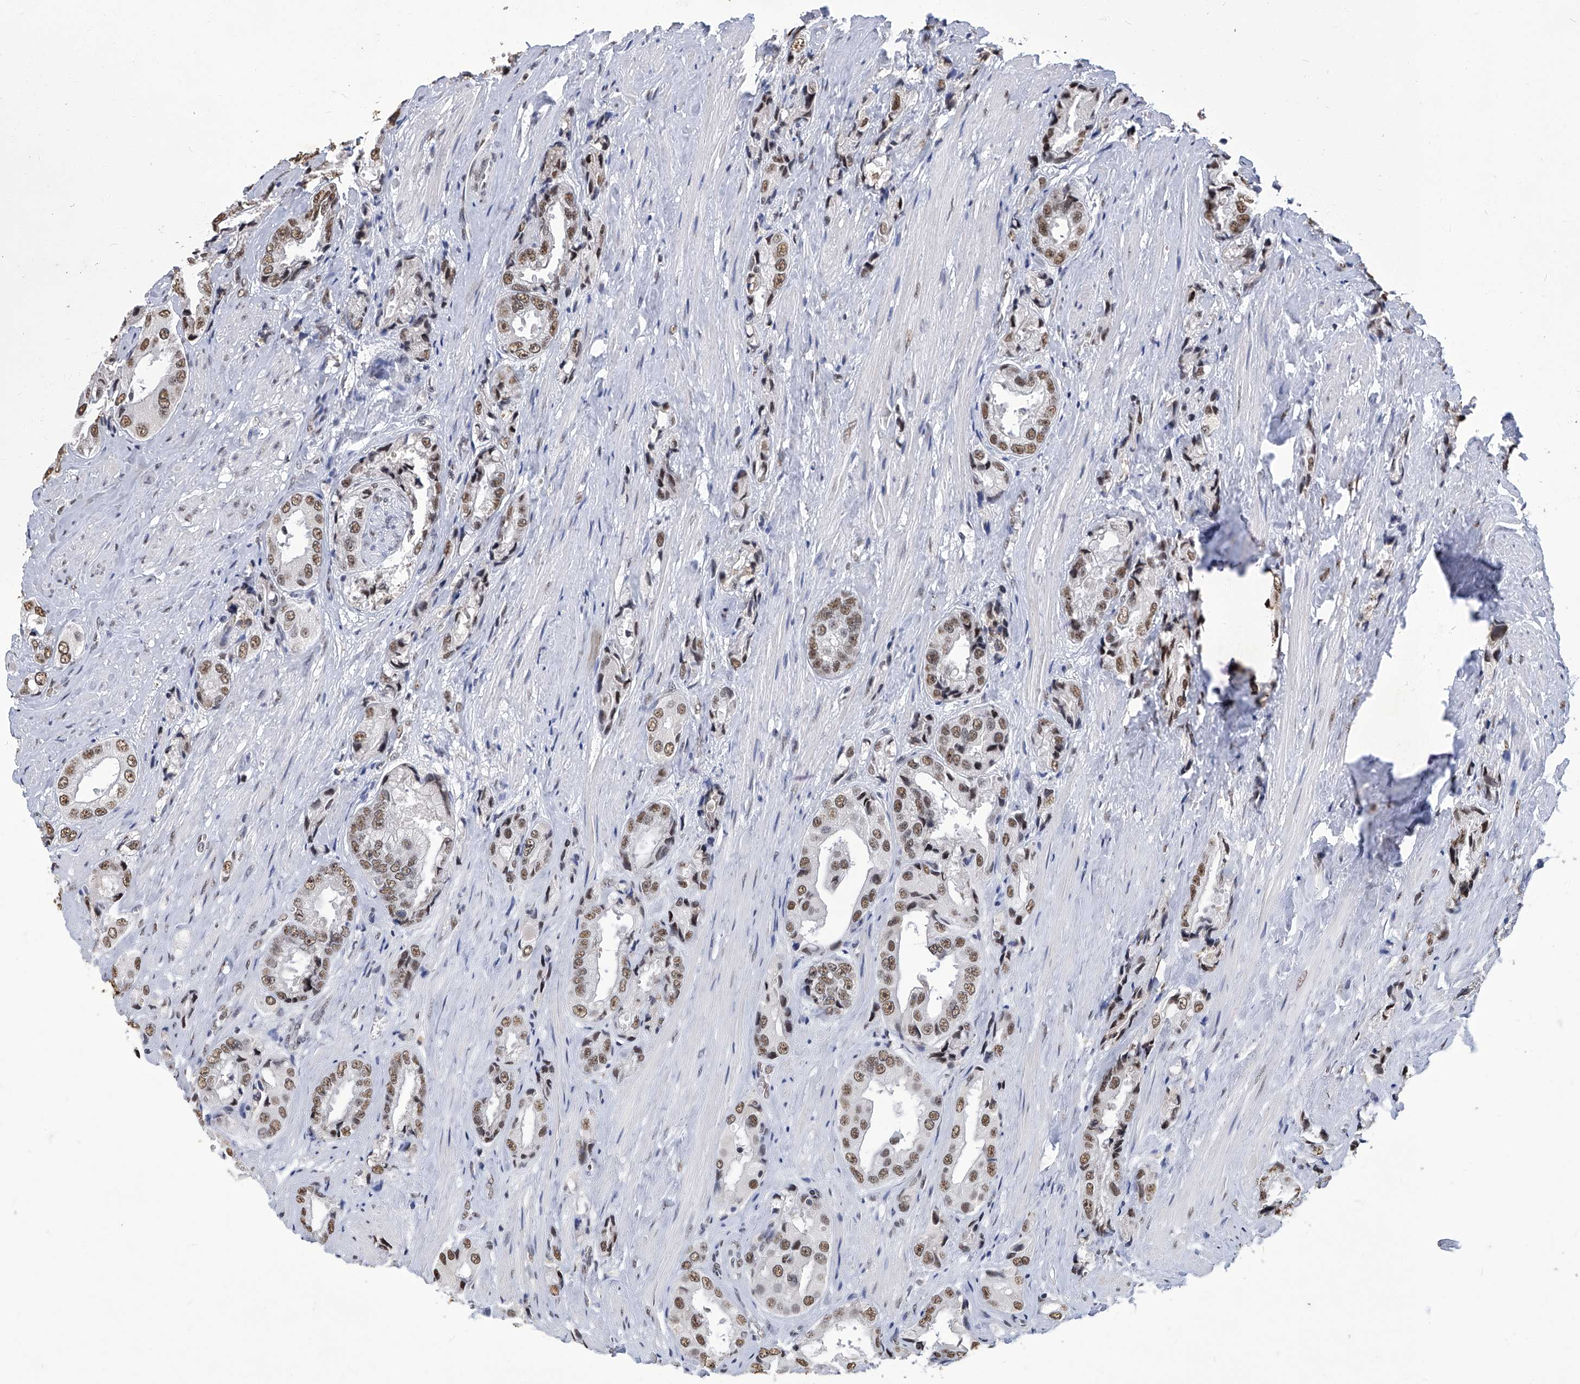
{"staining": {"intensity": "moderate", "quantity": ">75%", "location": "nuclear"}, "tissue": "prostate cancer", "cell_type": "Tumor cells", "image_type": "cancer", "snomed": [{"axis": "morphology", "description": "Adenocarcinoma, High grade"}, {"axis": "topography", "description": "Prostate"}], "caption": "Immunohistochemistry (IHC) image of high-grade adenocarcinoma (prostate) stained for a protein (brown), which displays medium levels of moderate nuclear staining in approximately >75% of tumor cells.", "gene": "HBP1", "patient": {"sex": "male", "age": 61}}